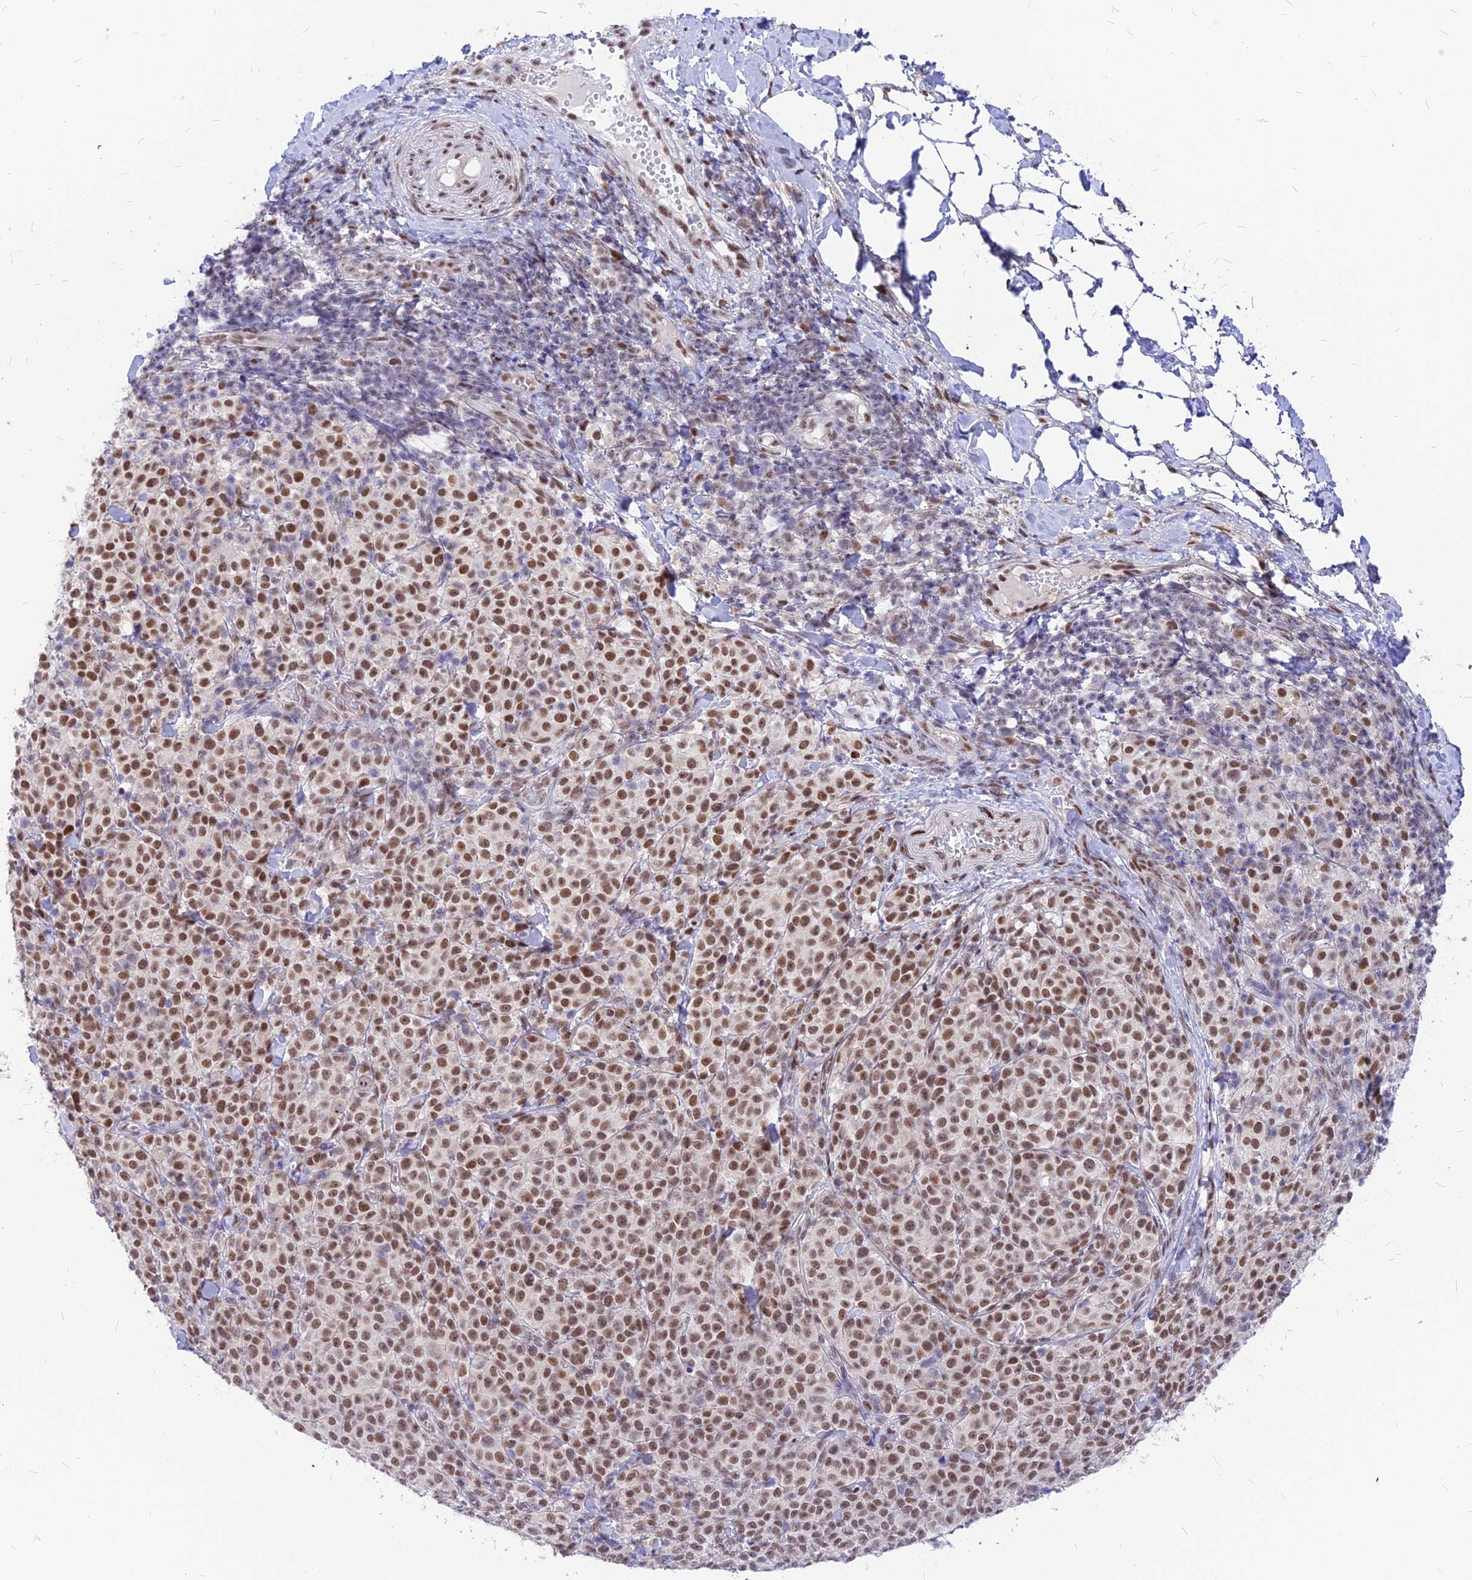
{"staining": {"intensity": "moderate", "quantity": ">75%", "location": "nuclear"}, "tissue": "melanoma", "cell_type": "Tumor cells", "image_type": "cancer", "snomed": [{"axis": "morphology", "description": "Normal tissue, NOS"}, {"axis": "morphology", "description": "Malignant melanoma, NOS"}, {"axis": "topography", "description": "Skin"}], "caption": "Immunohistochemistry (DAB) staining of human malignant melanoma reveals moderate nuclear protein positivity in approximately >75% of tumor cells.", "gene": "KCTD13", "patient": {"sex": "female", "age": 34}}